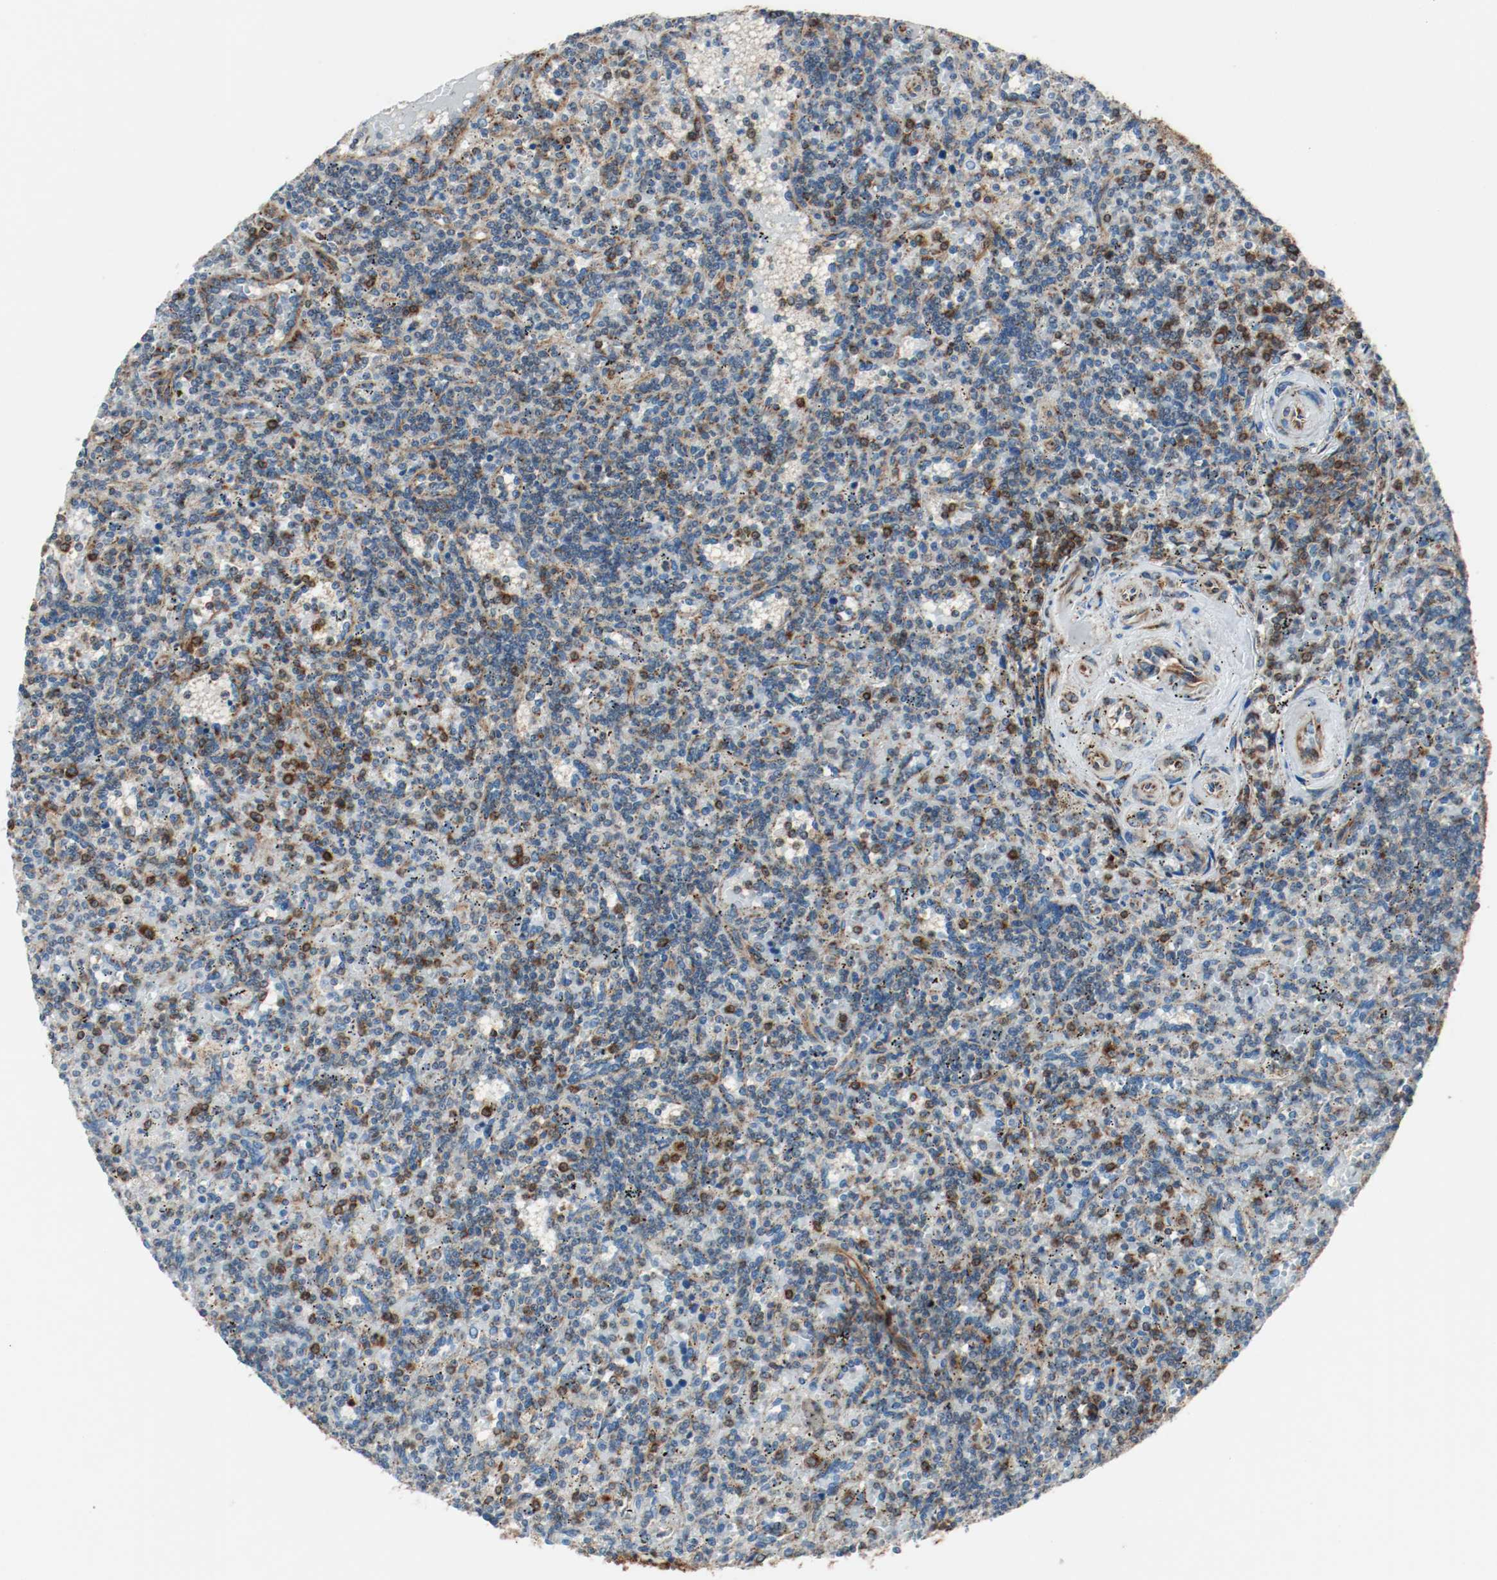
{"staining": {"intensity": "strong", "quantity": "<25%", "location": "cytoplasmic/membranous"}, "tissue": "lymphoma", "cell_type": "Tumor cells", "image_type": "cancer", "snomed": [{"axis": "morphology", "description": "Malignant lymphoma, non-Hodgkin's type, Low grade"}, {"axis": "topography", "description": "Spleen"}], "caption": "Protein staining by immunohistochemistry (IHC) displays strong cytoplasmic/membranous staining in approximately <25% of tumor cells in low-grade malignant lymphoma, non-Hodgkin's type.", "gene": "PLCG1", "patient": {"sex": "male", "age": 73}}